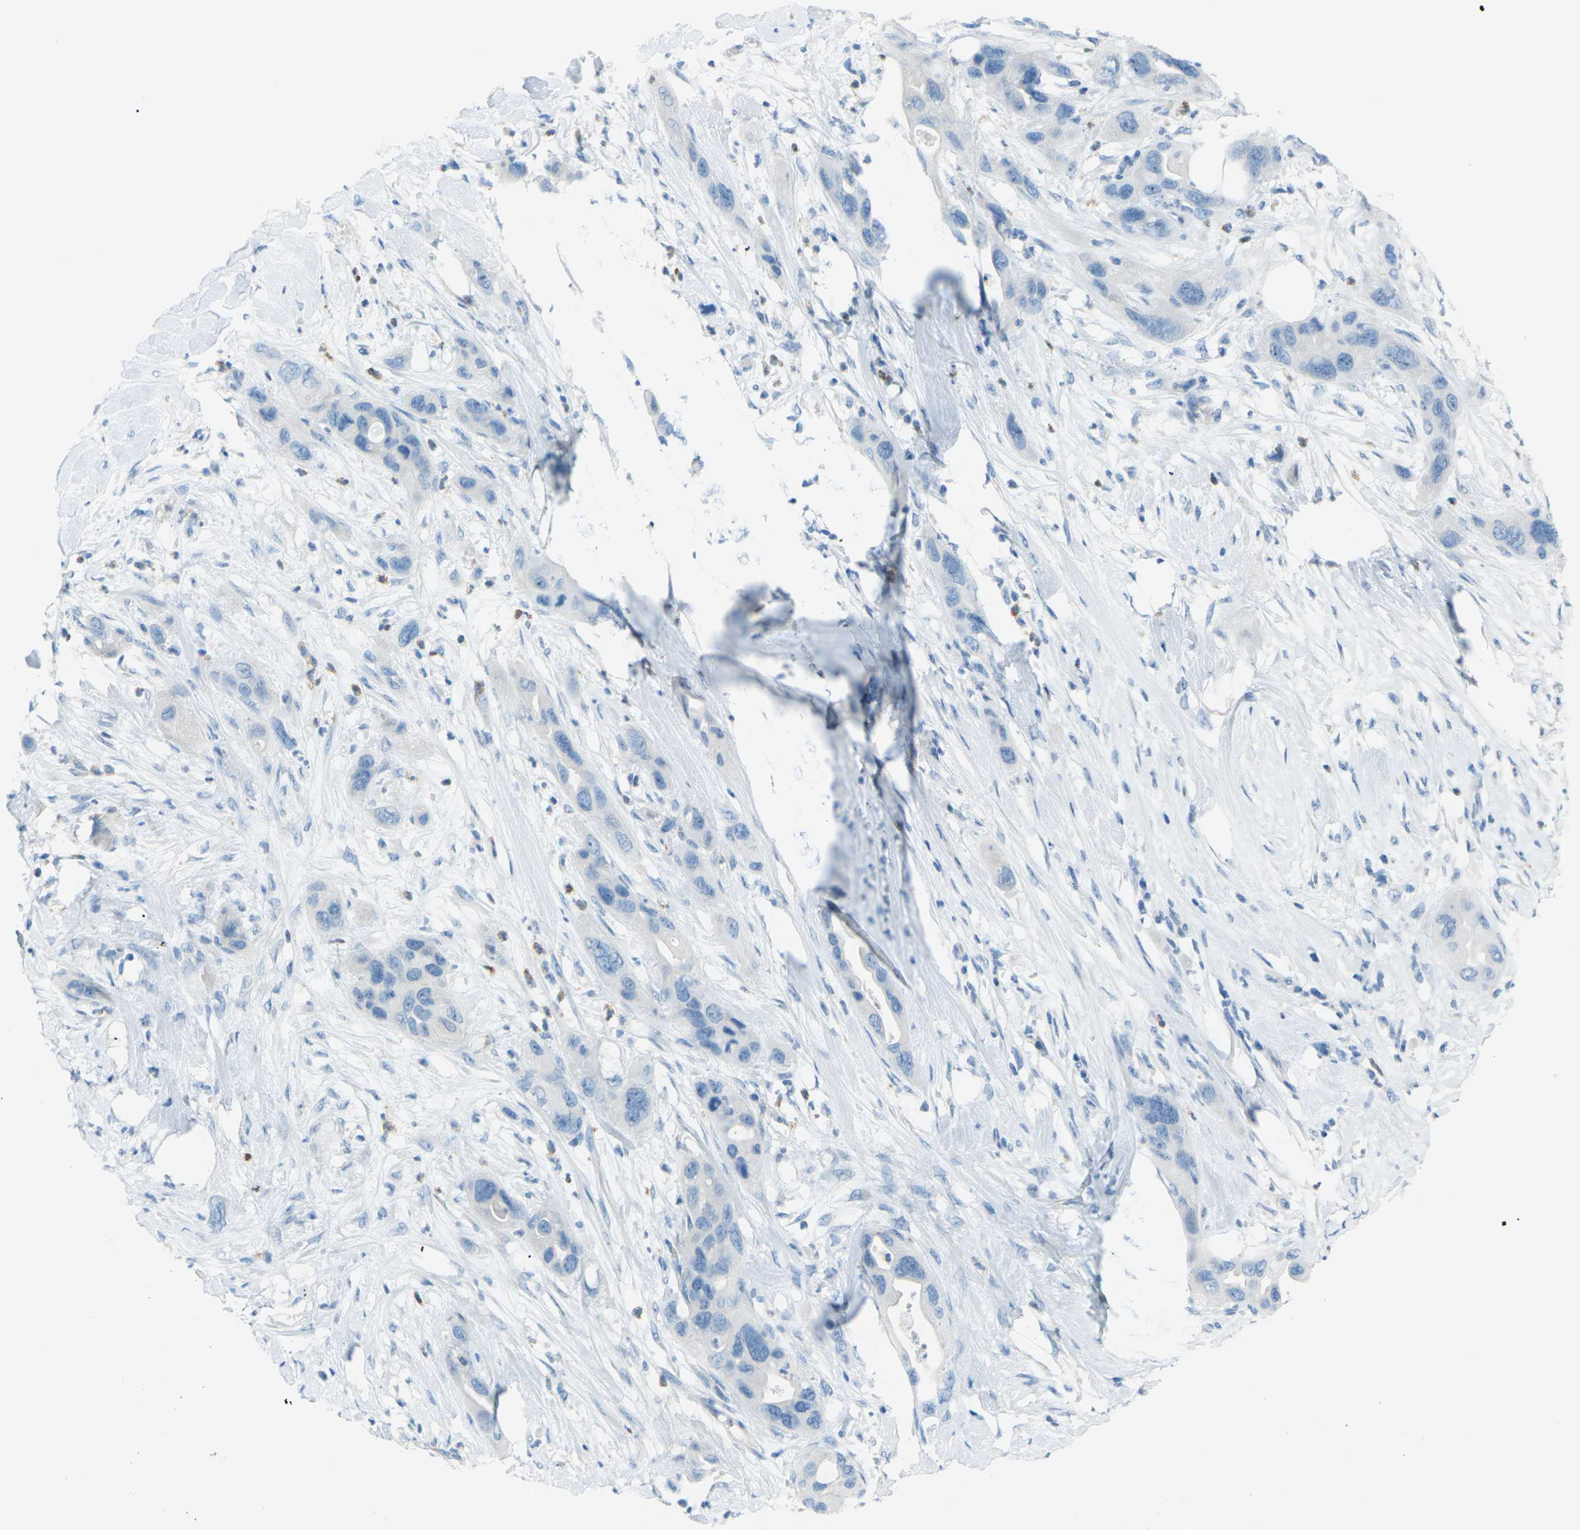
{"staining": {"intensity": "negative", "quantity": "none", "location": "none"}, "tissue": "pancreatic cancer", "cell_type": "Tumor cells", "image_type": "cancer", "snomed": [{"axis": "morphology", "description": "Adenocarcinoma, NOS"}, {"axis": "topography", "description": "Pancreas"}], "caption": "The immunohistochemistry (IHC) image has no significant expression in tumor cells of adenocarcinoma (pancreatic) tissue.", "gene": "CDH16", "patient": {"sex": "female", "age": 71}}